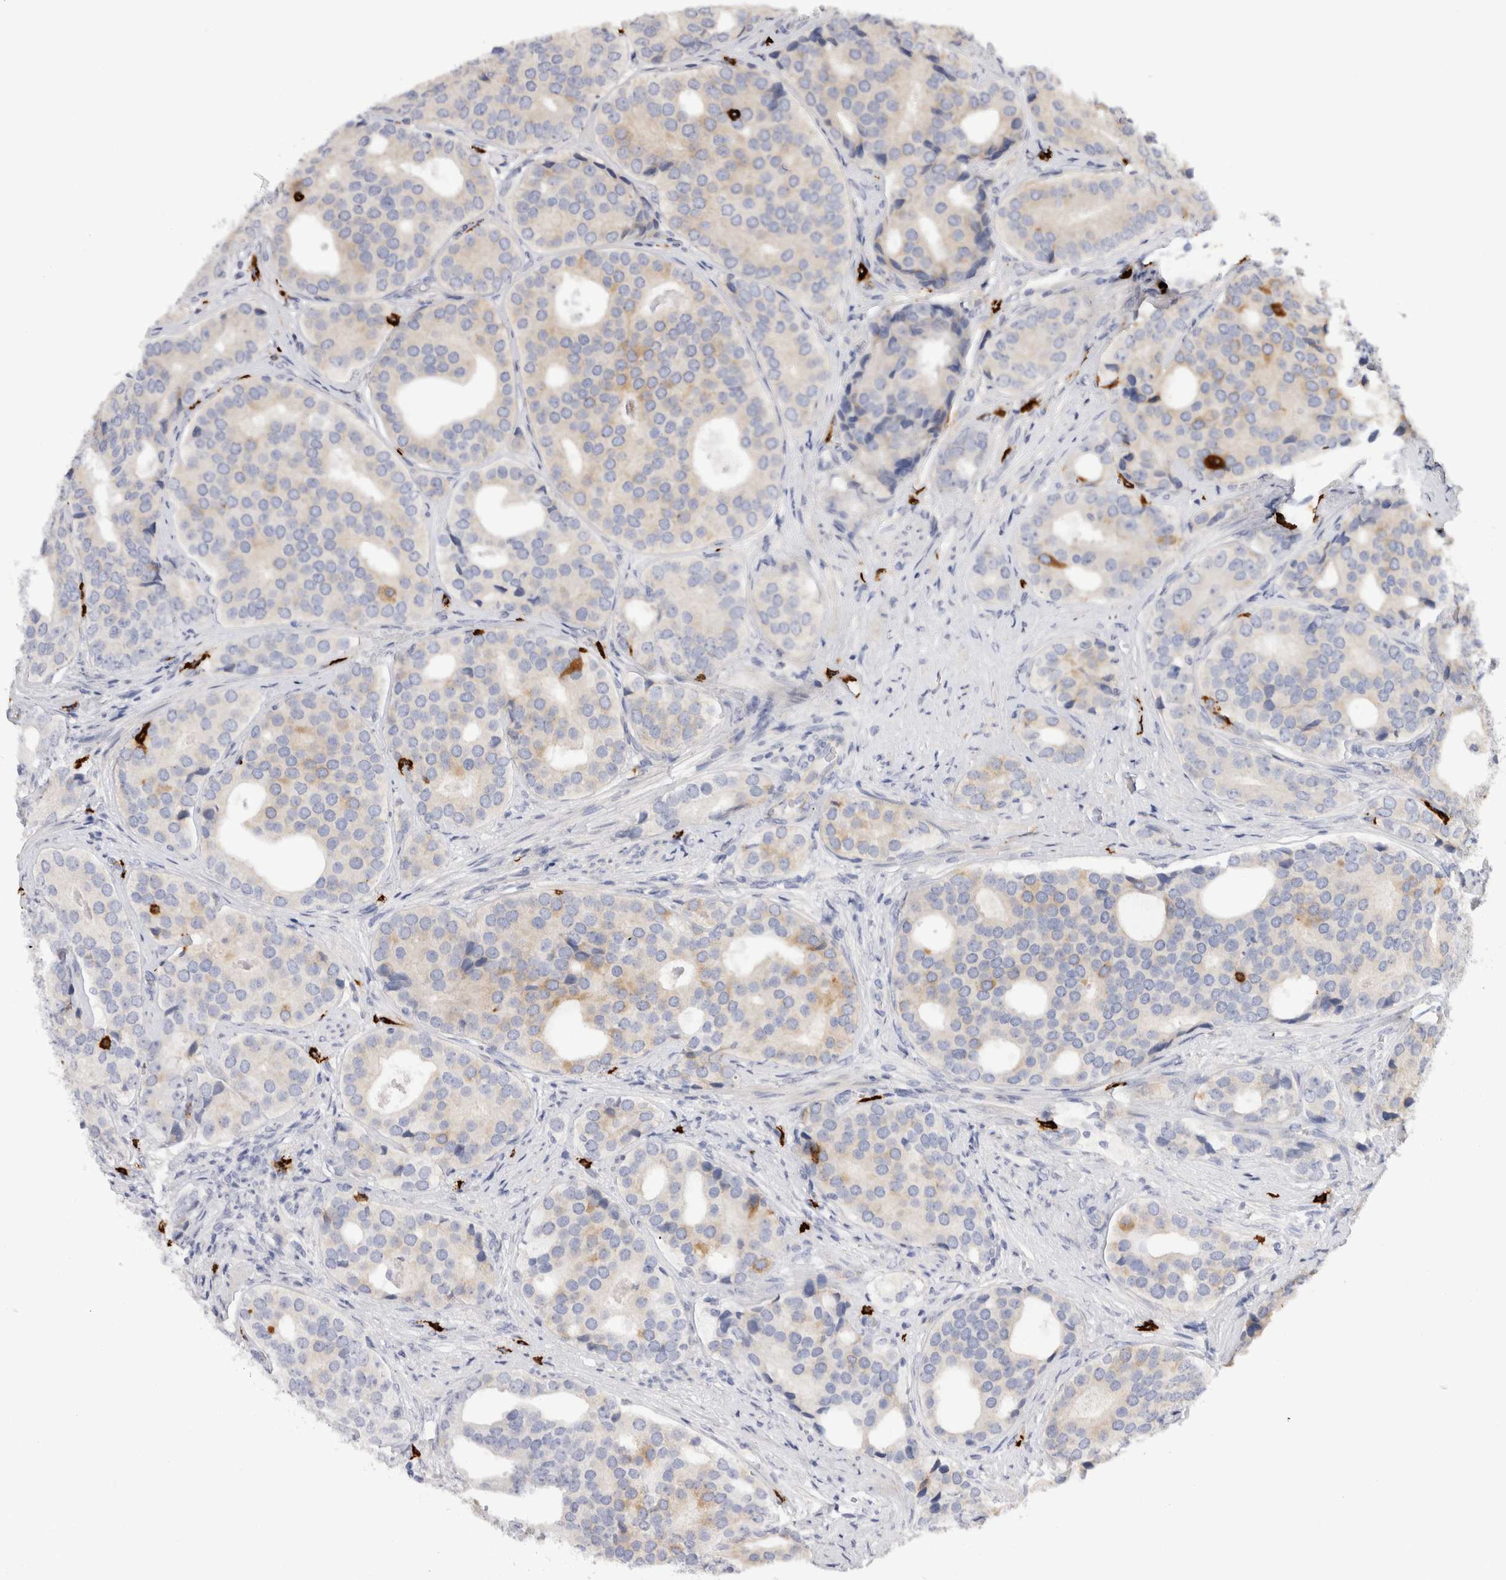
{"staining": {"intensity": "weak", "quantity": "<25%", "location": "cytoplasmic/membranous"}, "tissue": "prostate cancer", "cell_type": "Tumor cells", "image_type": "cancer", "snomed": [{"axis": "morphology", "description": "Adenocarcinoma, High grade"}, {"axis": "topography", "description": "Prostate"}], "caption": "Tumor cells show no significant staining in prostate cancer. (IHC, brightfield microscopy, high magnification).", "gene": "SPINK2", "patient": {"sex": "male", "age": 56}}